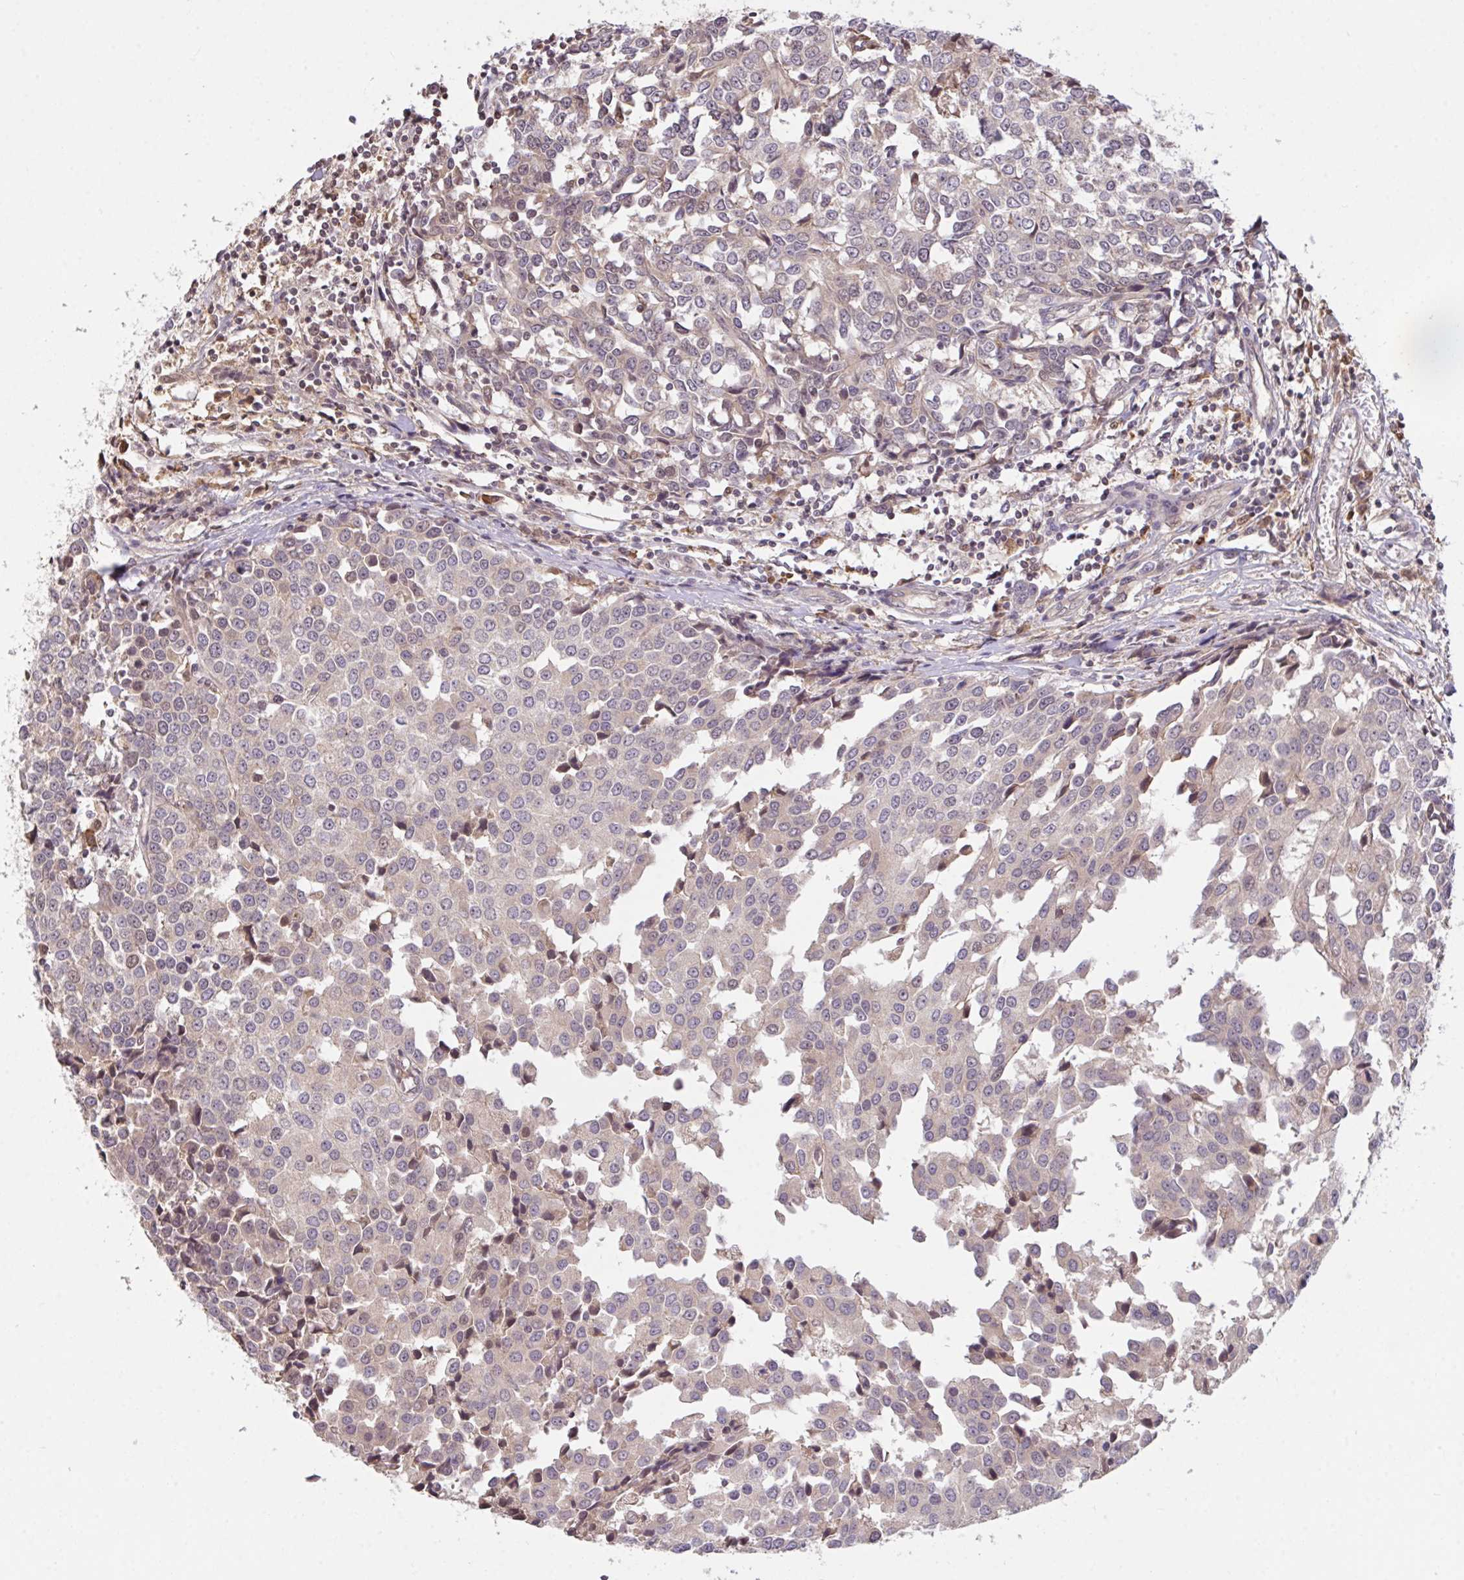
{"staining": {"intensity": "negative", "quantity": "none", "location": "none"}, "tissue": "breast cancer", "cell_type": "Tumor cells", "image_type": "cancer", "snomed": [{"axis": "morphology", "description": "Duct carcinoma"}, {"axis": "topography", "description": "Breast"}], "caption": "An image of human breast cancer (infiltrating ductal carcinoma) is negative for staining in tumor cells.", "gene": "FCER1A", "patient": {"sex": "female", "age": 80}}